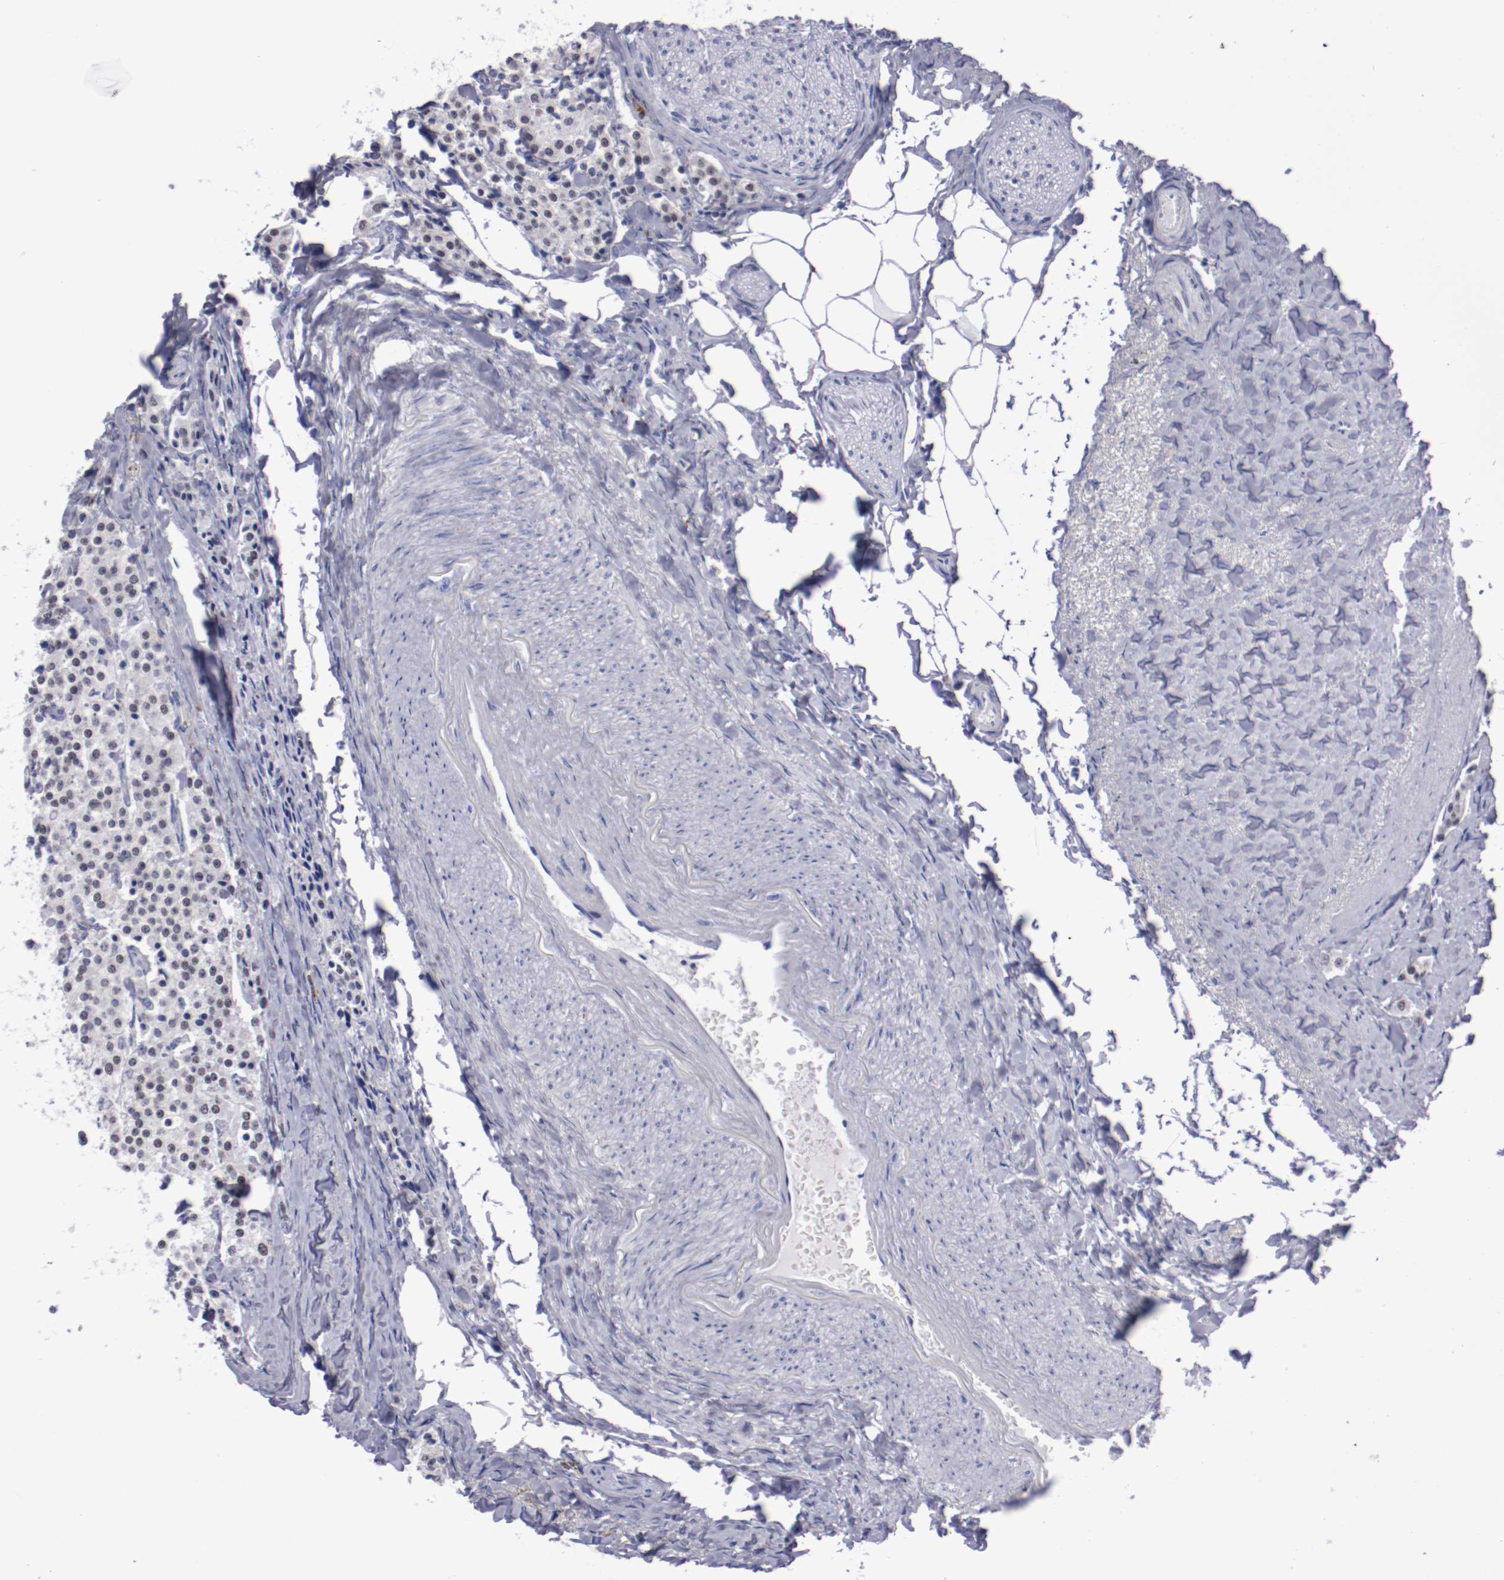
{"staining": {"intensity": "weak", "quantity": "25%-75%", "location": "nuclear"}, "tissue": "carcinoid", "cell_type": "Tumor cells", "image_type": "cancer", "snomed": [{"axis": "morphology", "description": "Carcinoid, malignant, NOS"}, {"axis": "topography", "description": "Colon"}], "caption": "Tumor cells reveal low levels of weak nuclear staining in about 25%-75% of cells in carcinoid (malignant).", "gene": "HNF1B", "patient": {"sex": "female", "age": 61}}